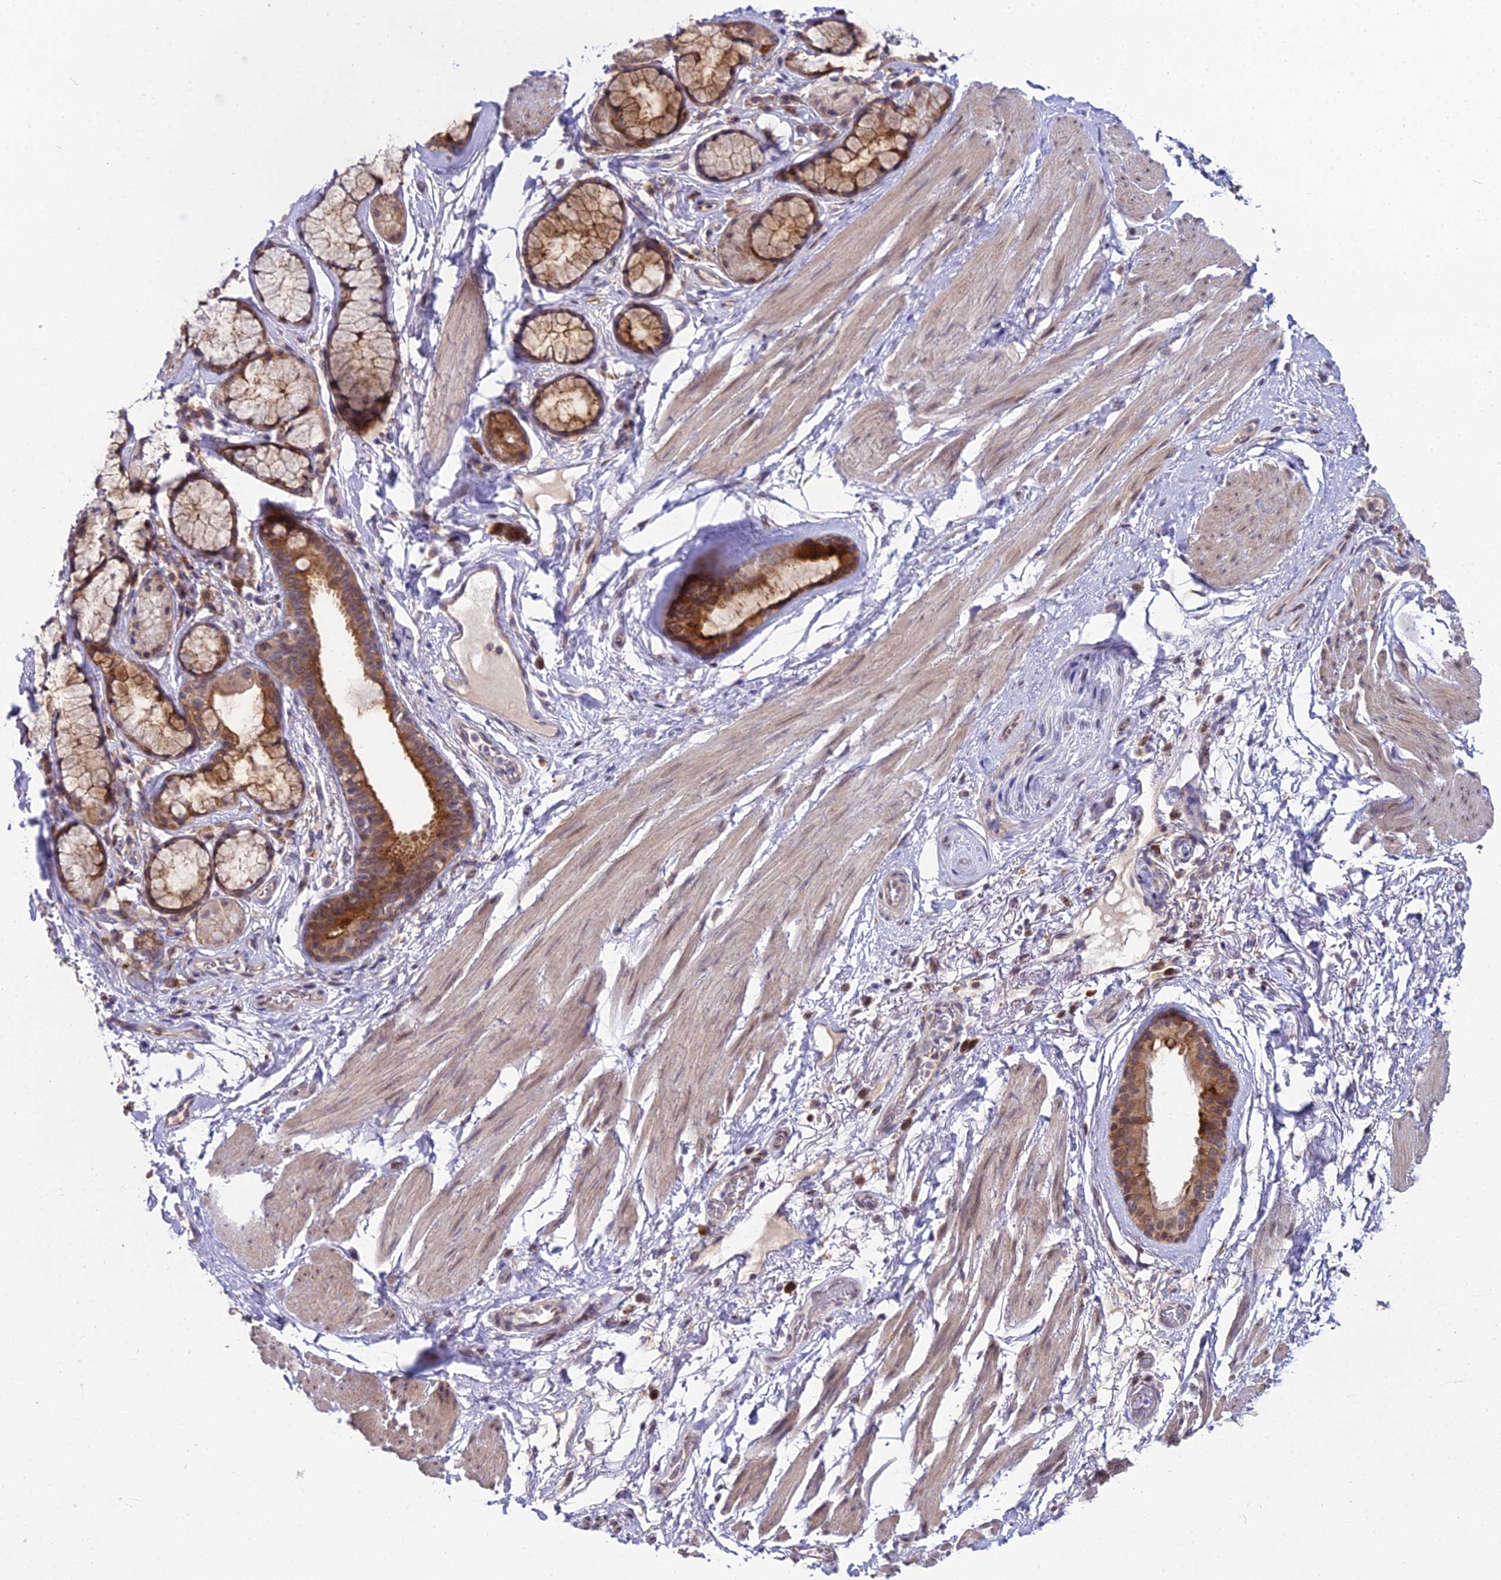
{"staining": {"intensity": "negative", "quantity": "none", "location": "none"}, "tissue": "adipose tissue", "cell_type": "Adipocytes", "image_type": "normal", "snomed": [{"axis": "morphology", "description": "Normal tissue, NOS"}, {"axis": "topography", "description": "Cartilage tissue"}], "caption": "IHC photomicrograph of normal human adipose tissue stained for a protein (brown), which reveals no expression in adipocytes. The staining is performed using DAB brown chromogen with nuclei counter-stained in using hematoxylin.", "gene": "TROAP", "patient": {"sex": "female", "age": 63}}